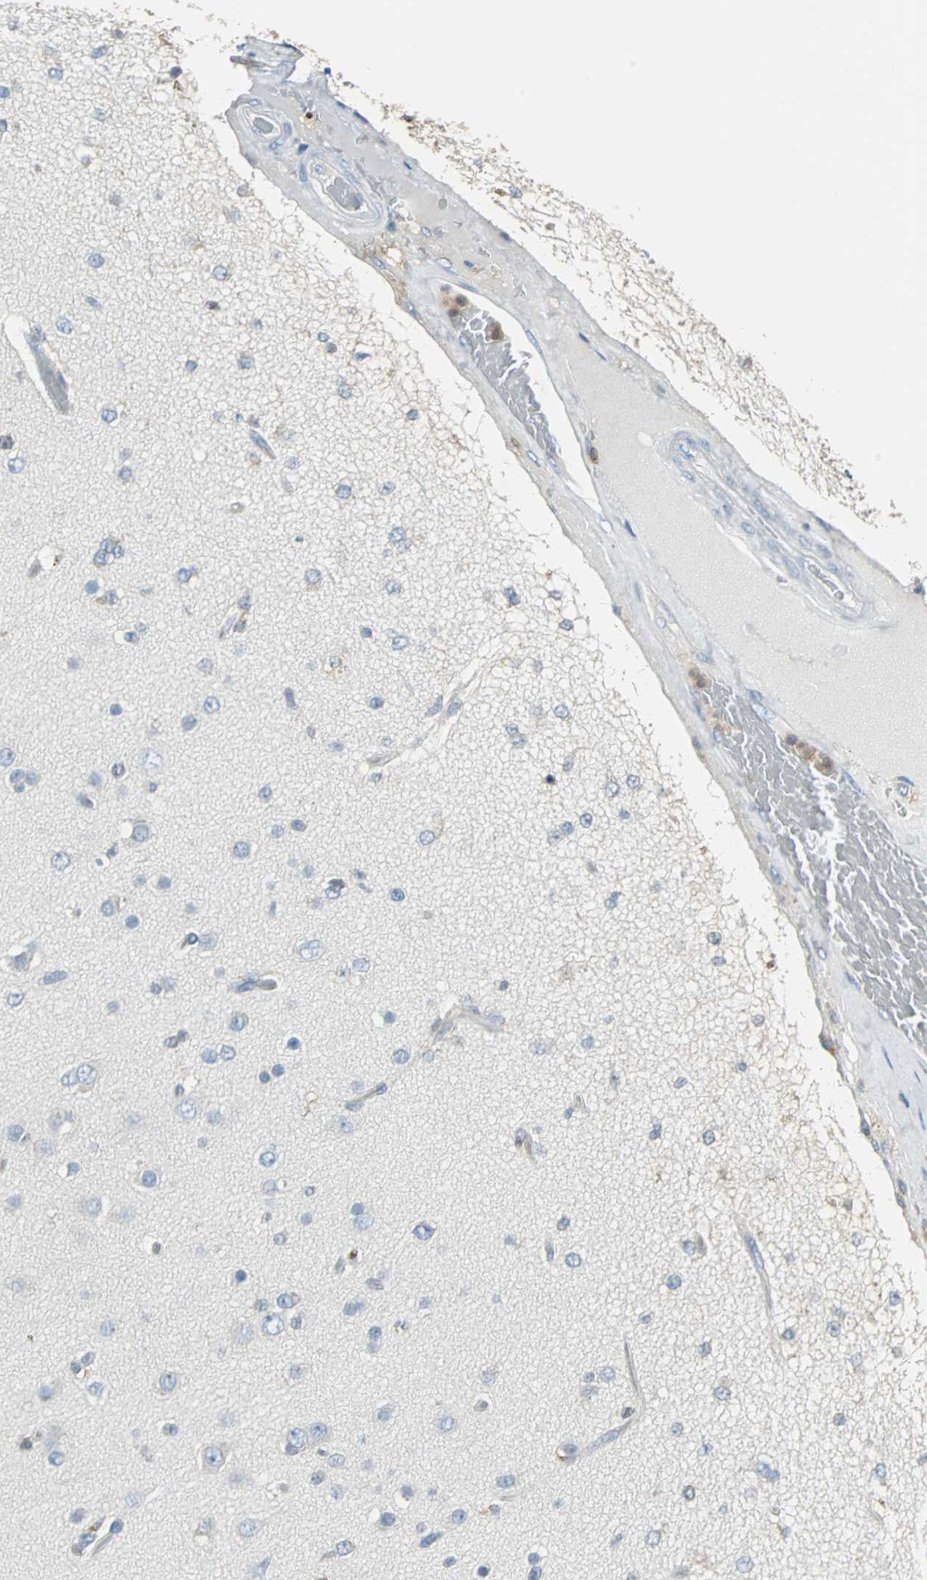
{"staining": {"intensity": "negative", "quantity": "none", "location": "none"}, "tissue": "glioma", "cell_type": "Tumor cells", "image_type": "cancer", "snomed": [{"axis": "morphology", "description": "Glioma, malignant, High grade"}, {"axis": "topography", "description": "Brain"}], "caption": "This histopathology image is of glioma stained with IHC to label a protein in brown with the nuclei are counter-stained blue. There is no positivity in tumor cells.", "gene": "TSC22D4", "patient": {"sex": "male", "age": 33}}